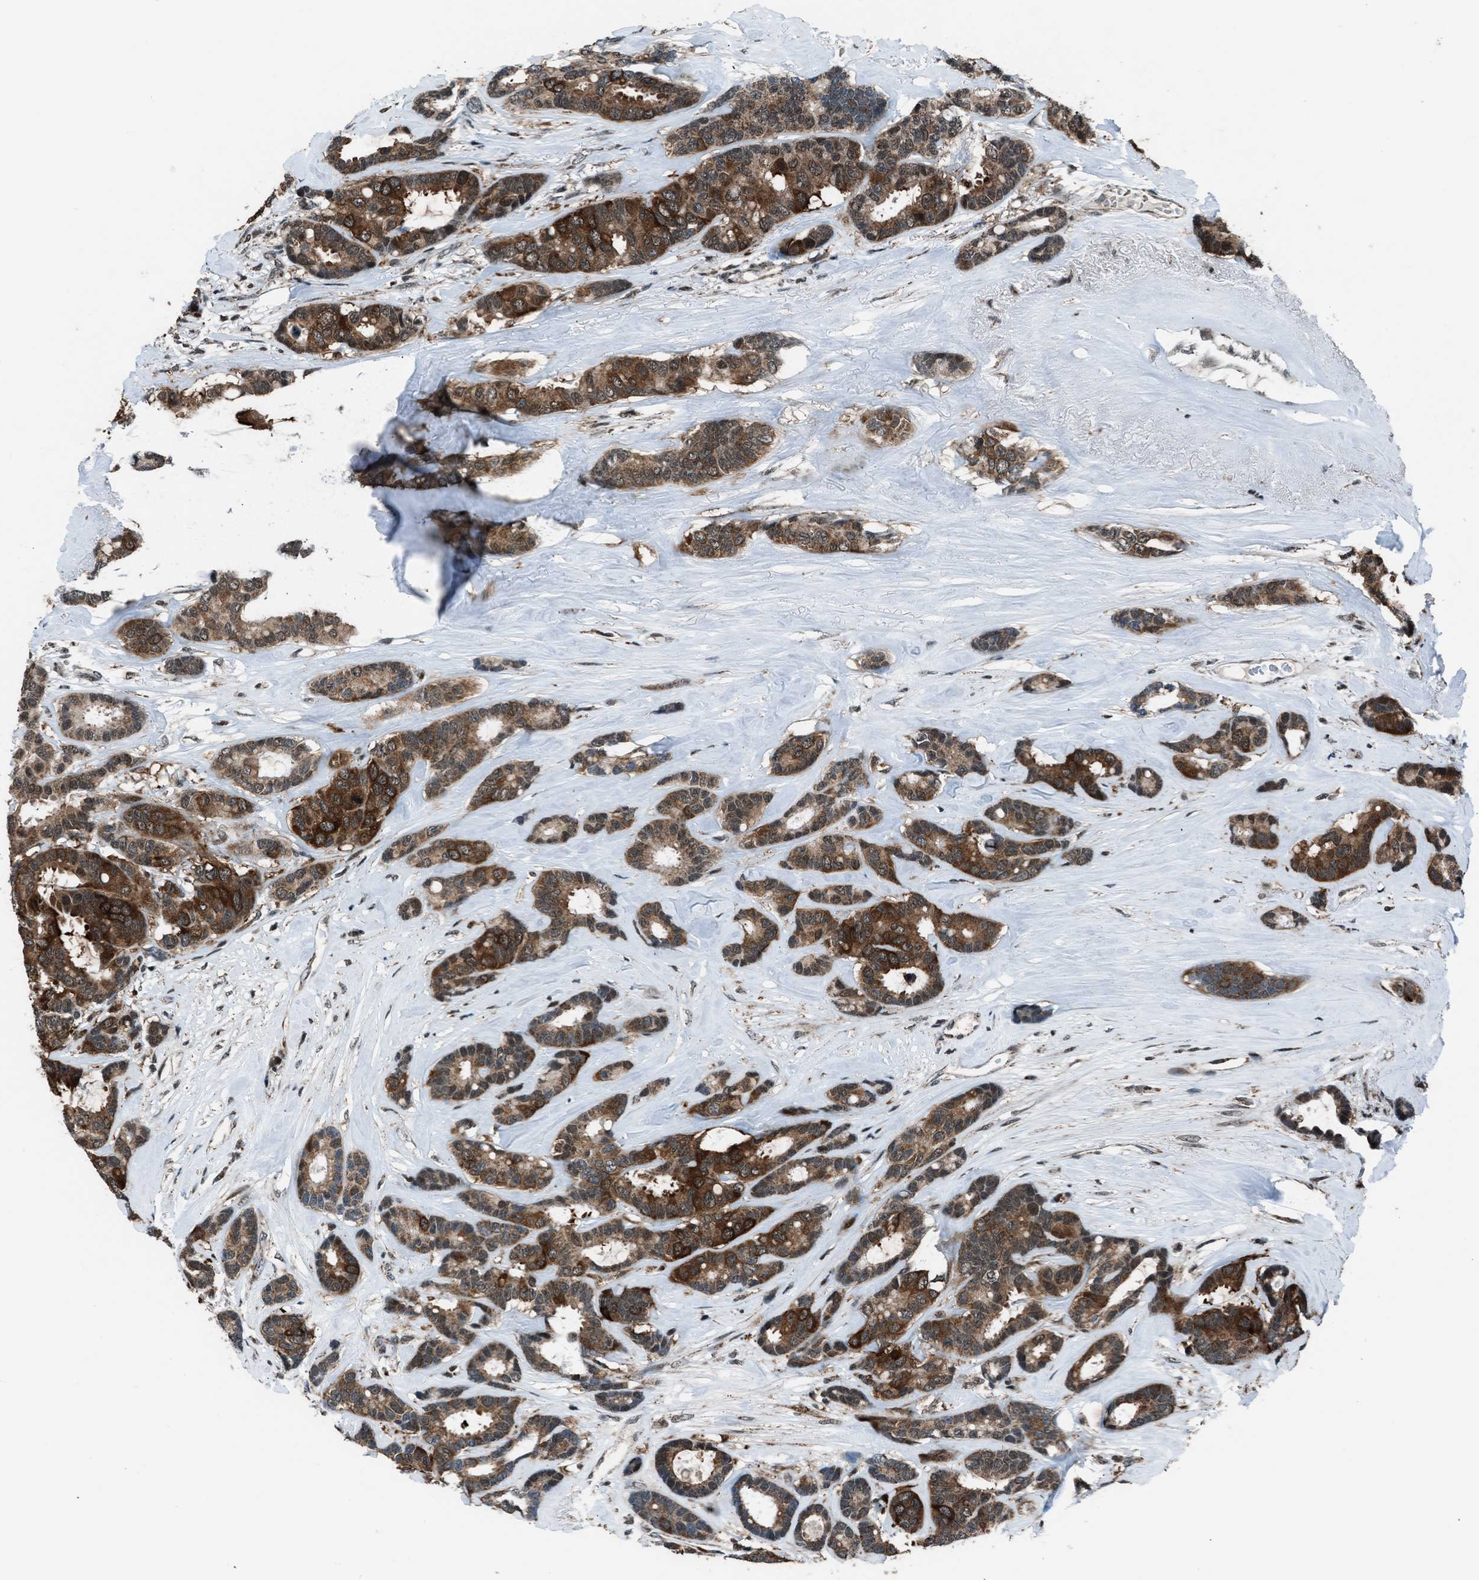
{"staining": {"intensity": "strong", "quantity": ">75%", "location": "cytoplasmic/membranous"}, "tissue": "breast cancer", "cell_type": "Tumor cells", "image_type": "cancer", "snomed": [{"axis": "morphology", "description": "Duct carcinoma"}, {"axis": "topography", "description": "Breast"}], "caption": "Immunohistochemical staining of human infiltrating ductal carcinoma (breast) demonstrates high levels of strong cytoplasmic/membranous protein expression in about >75% of tumor cells. Nuclei are stained in blue.", "gene": "MORC3", "patient": {"sex": "female", "age": 87}}